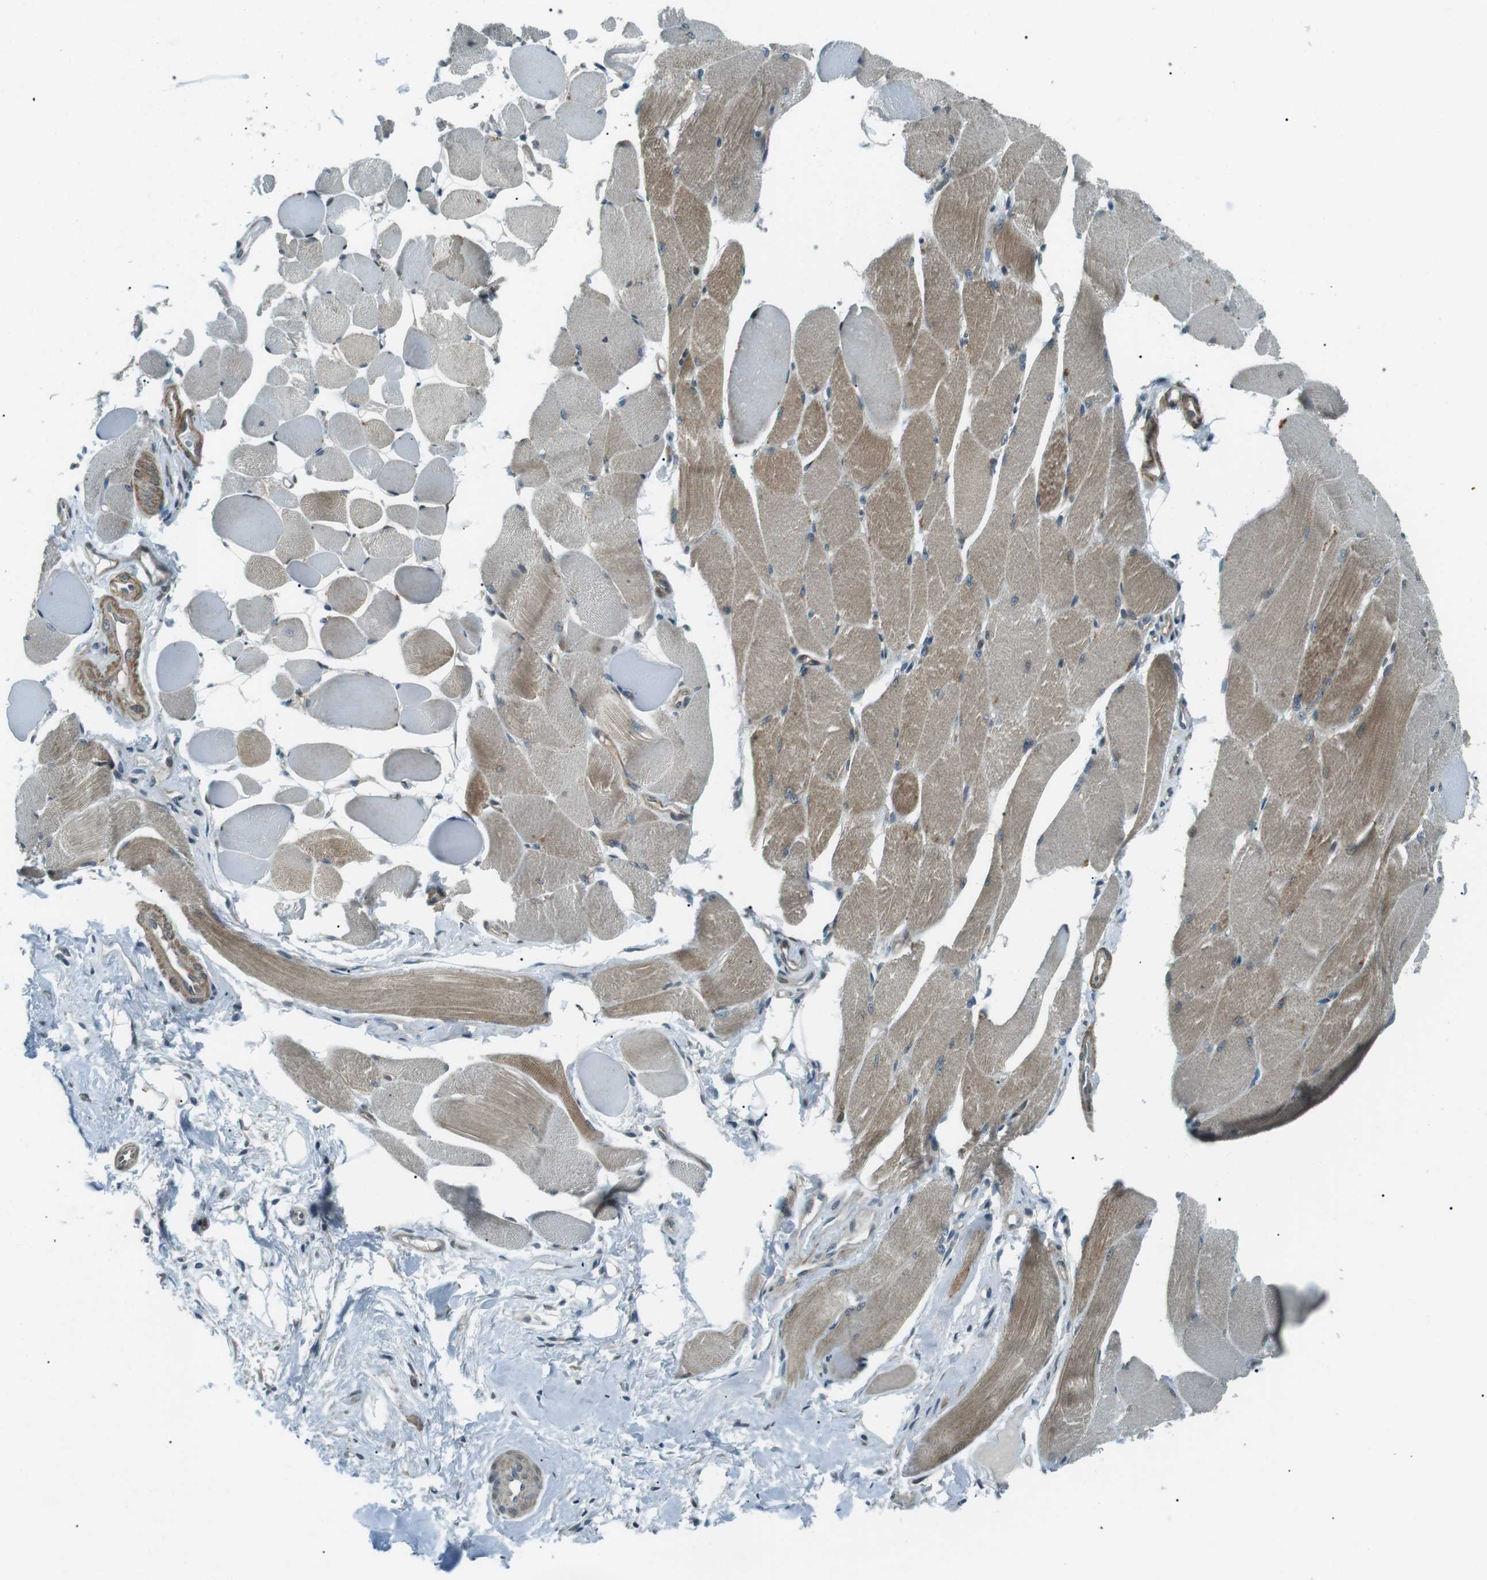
{"staining": {"intensity": "moderate", "quantity": ">75%", "location": "cytoplasmic/membranous"}, "tissue": "skeletal muscle", "cell_type": "Myocytes", "image_type": "normal", "snomed": [{"axis": "morphology", "description": "Normal tissue, NOS"}, {"axis": "topography", "description": "Skeletal muscle"}, {"axis": "topography", "description": "Peripheral nerve tissue"}], "caption": "IHC histopathology image of unremarkable skeletal muscle: human skeletal muscle stained using immunohistochemistry displays medium levels of moderate protein expression localized specifically in the cytoplasmic/membranous of myocytes, appearing as a cytoplasmic/membranous brown color.", "gene": "TMEM74", "patient": {"sex": "female", "age": 84}}